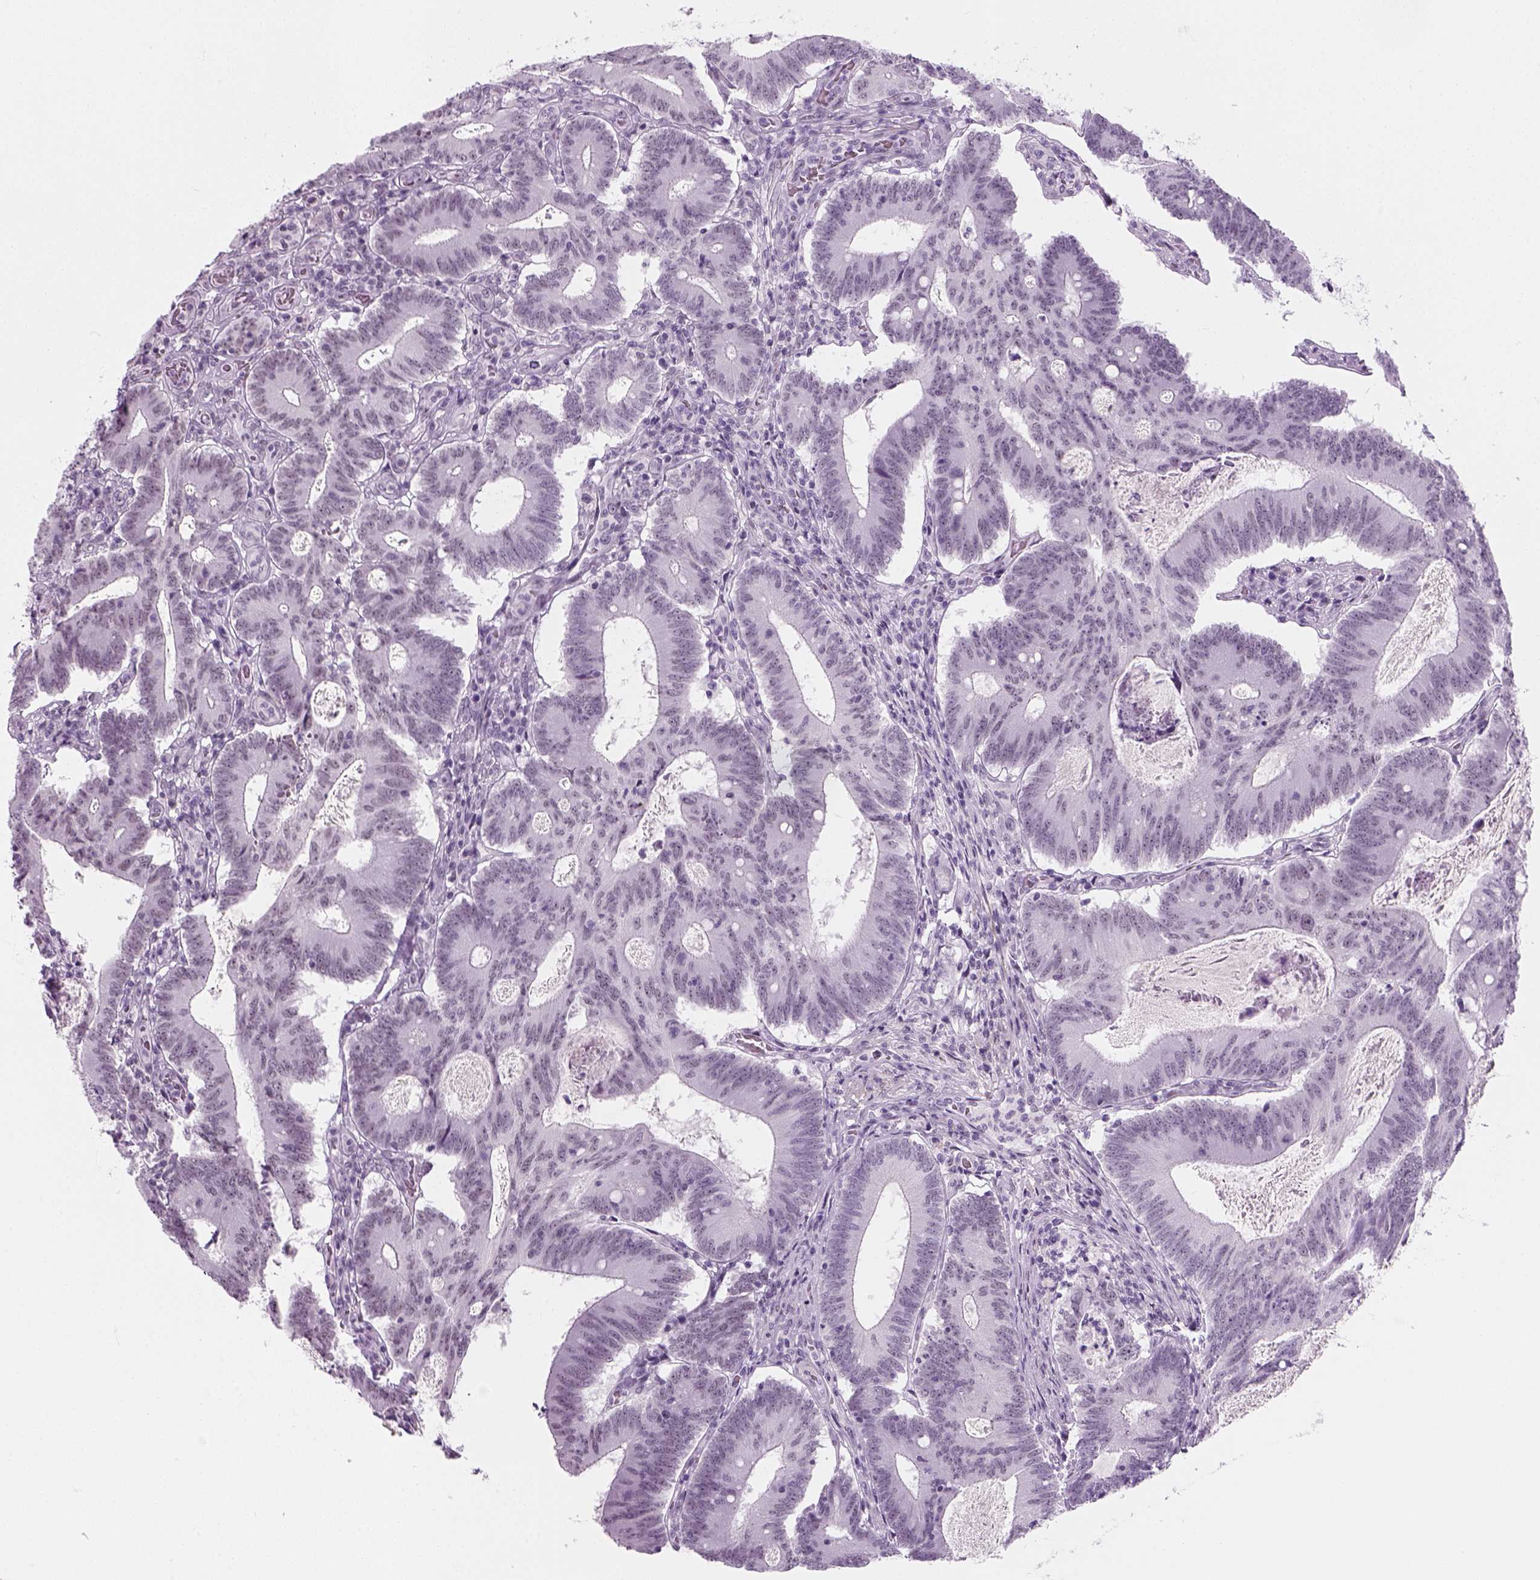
{"staining": {"intensity": "negative", "quantity": "none", "location": "none"}, "tissue": "colorectal cancer", "cell_type": "Tumor cells", "image_type": "cancer", "snomed": [{"axis": "morphology", "description": "Adenocarcinoma, NOS"}, {"axis": "topography", "description": "Colon"}], "caption": "There is no significant positivity in tumor cells of colorectal cancer (adenocarcinoma).", "gene": "ZNF865", "patient": {"sex": "female", "age": 70}}